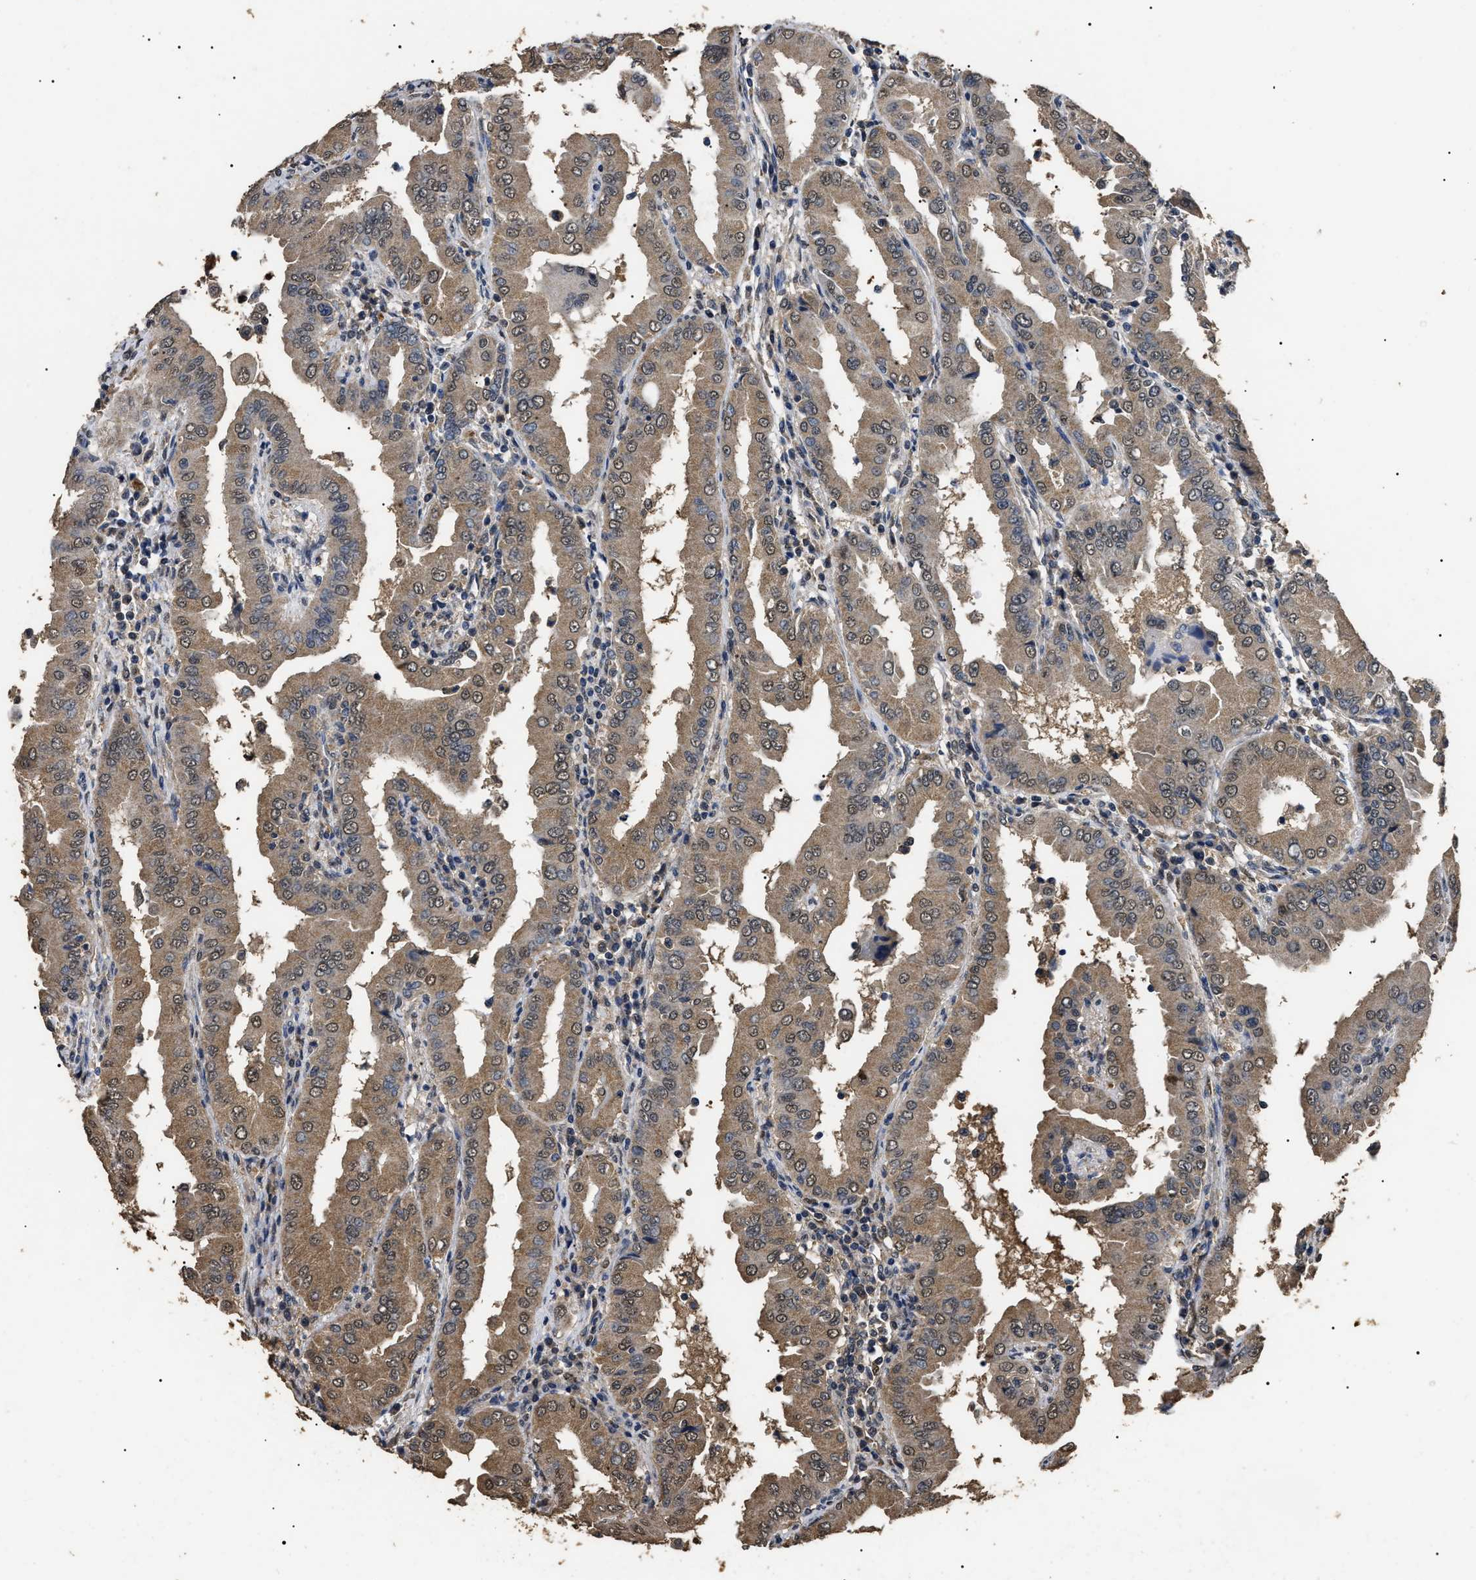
{"staining": {"intensity": "moderate", "quantity": ">75%", "location": "cytoplasmic/membranous,nuclear"}, "tissue": "thyroid cancer", "cell_type": "Tumor cells", "image_type": "cancer", "snomed": [{"axis": "morphology", "description": "Papillary adenocarcinoma, NOS"}, {"axis": "topography", "description": "Thyroid gland"}], "caption": "Brown immunohistochemical staining in thyroid cancer exhibits moderate cytoplasmic/membranous and nuclear expression in approximately >75% of tumor cells.", "gene": "PSMD8", "patient": {"sex": "male", "age": 33}}